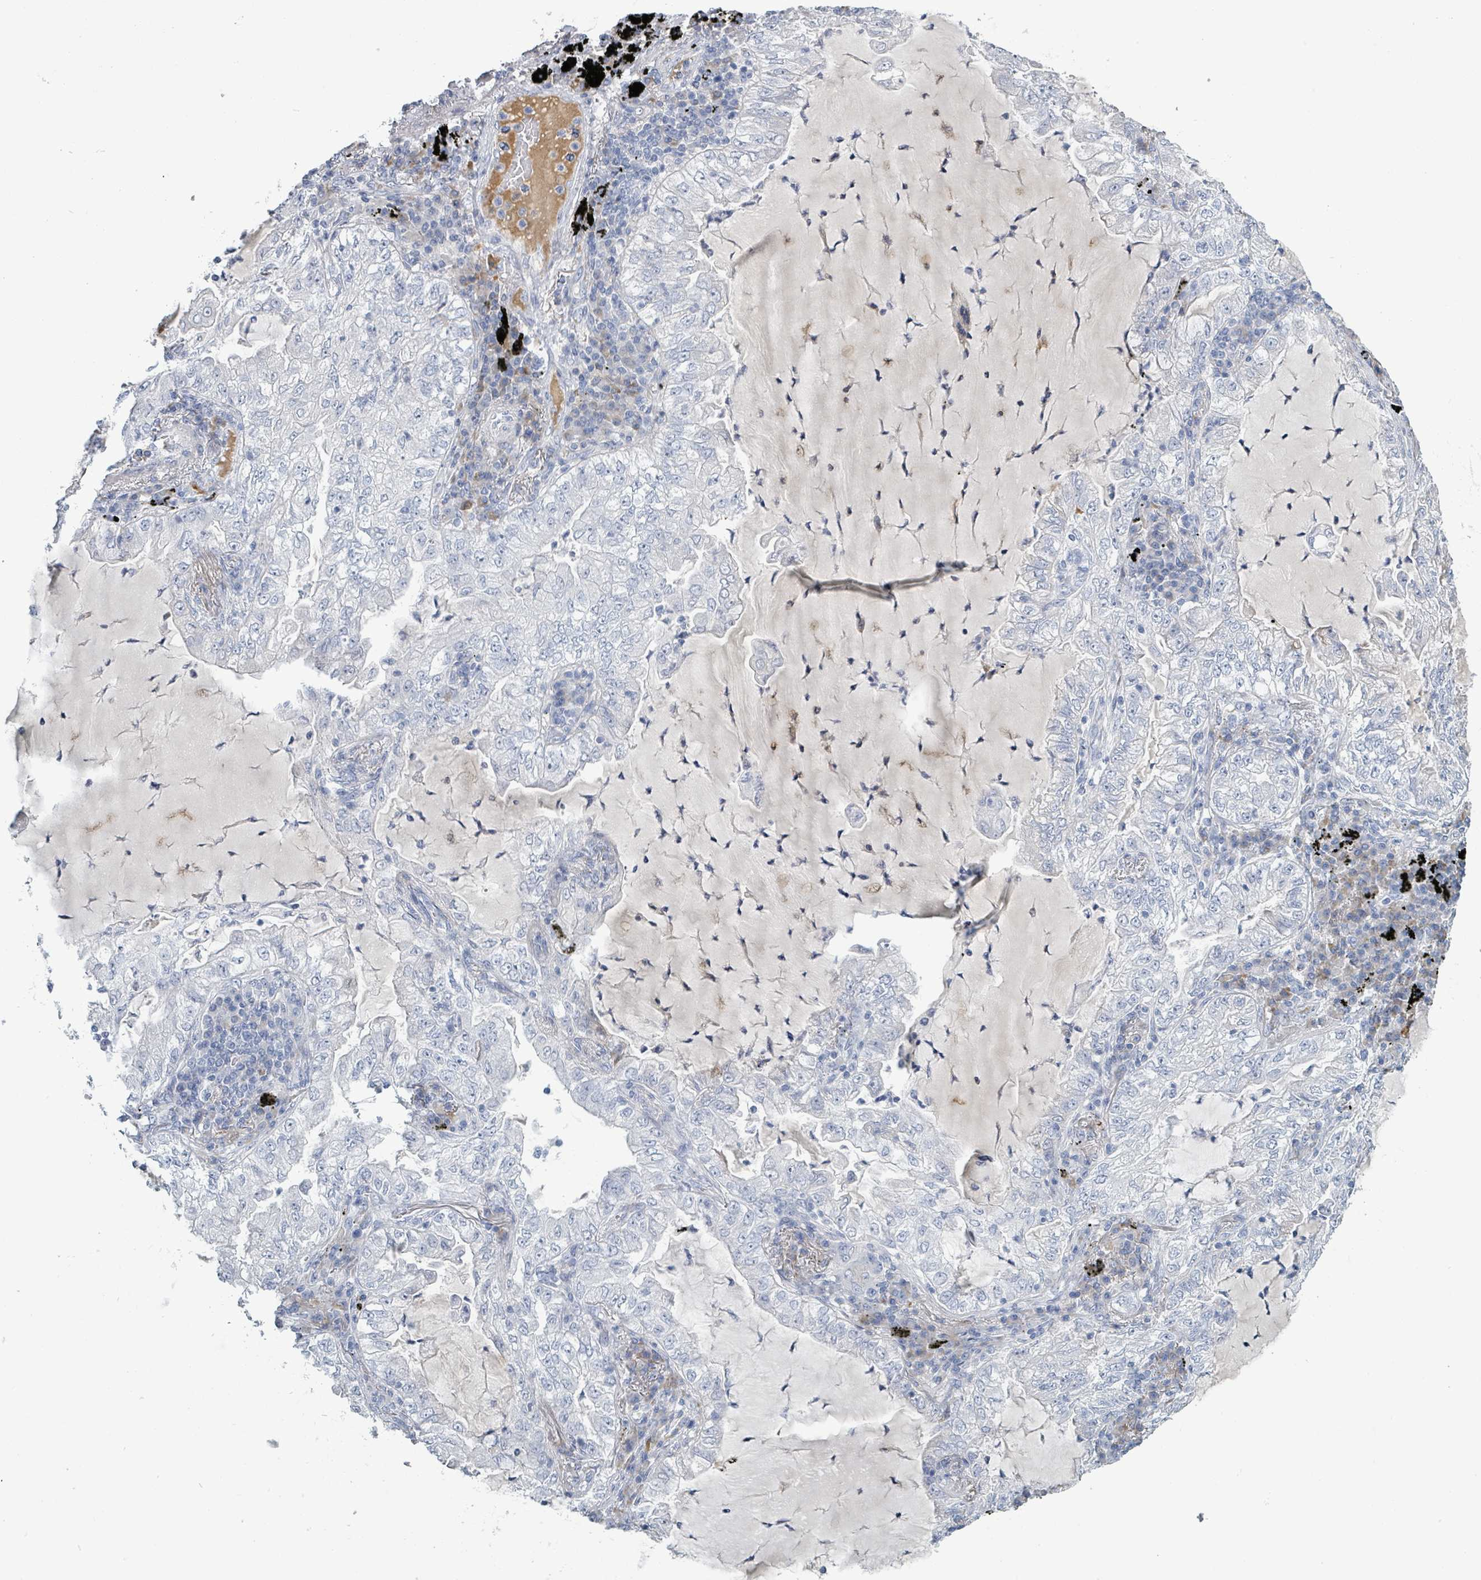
{"staining": {"intensity": "negative", "quantity": "none", "location": "none"}, "tissue": "lung cancer", "cell_type": "Tumor cells", "image_type": "cancer", "snomed": [{"axis": "morphology", "description": "Adenocarcinoma, NOS"}, {"axis": "topography", "description": "Lung"}], "caption": "This is an immunohistochemistry (IHC) histopathology image of adenocarcinoma (lung). There is no staining in tumor cells.", "gene": "RAB33B", "patient": {"sex": "female", "age": 73}}